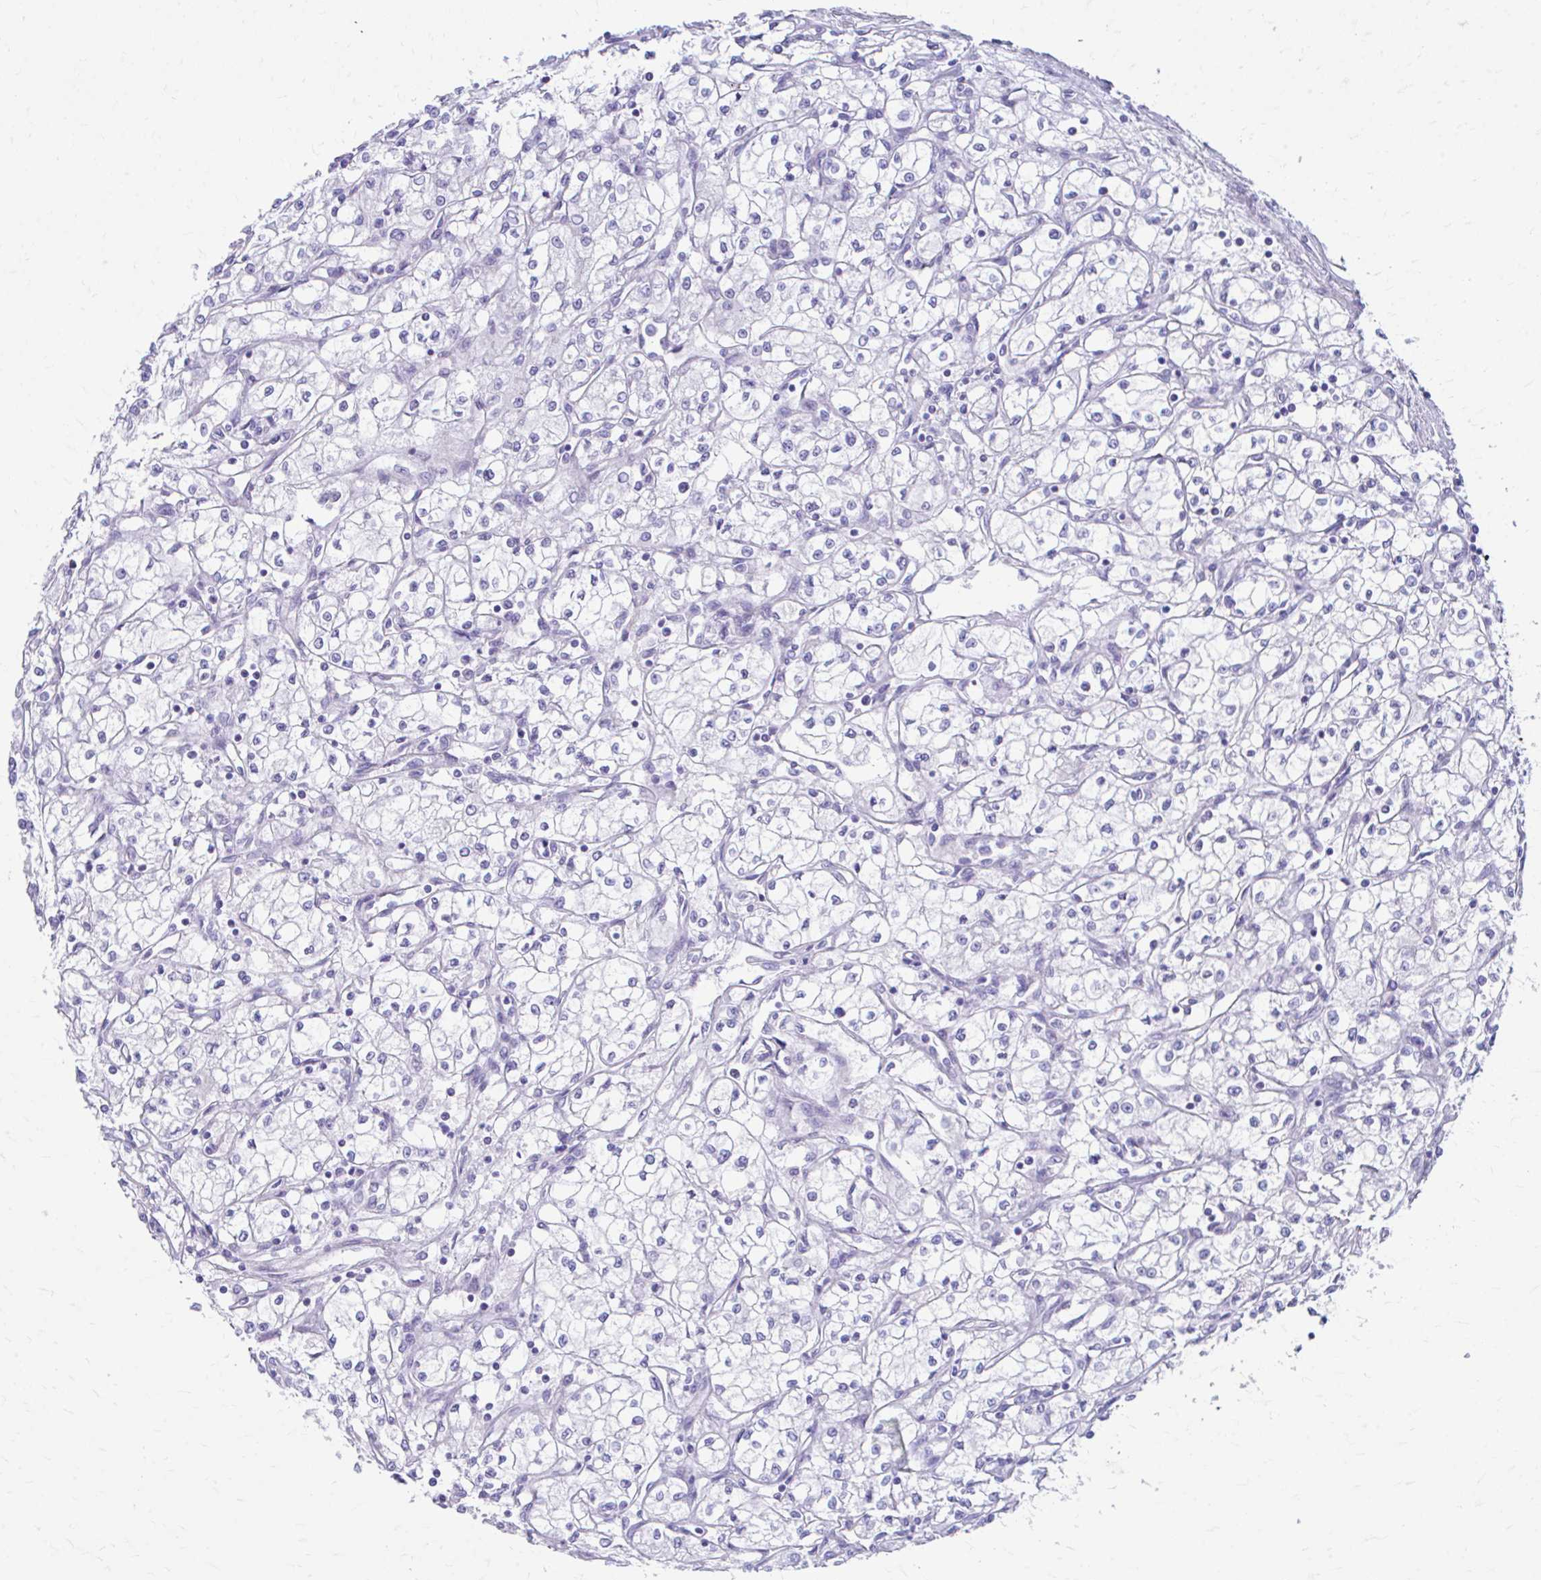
{"staining": {"intensity": "negative", "quantity": "none", "location": "none"}, "tissue": "renal cancer", "cell_type": "Tumor cells", "image_type": "cancer", "snomed": [{"axis": "morphology", "description": "Adenocarcinoma, NOS"}, {"axis": "topography", "description": "Kidney"}], "caption": "High magnification brightfield microscopy of renal adenocarcinoma stained with DAB (brown) and counterstained with hematoxylin (blue): tumor cells show no significant staining.", "gene": "KRIT1", "patient": {"sex": "male", "age": 59}}